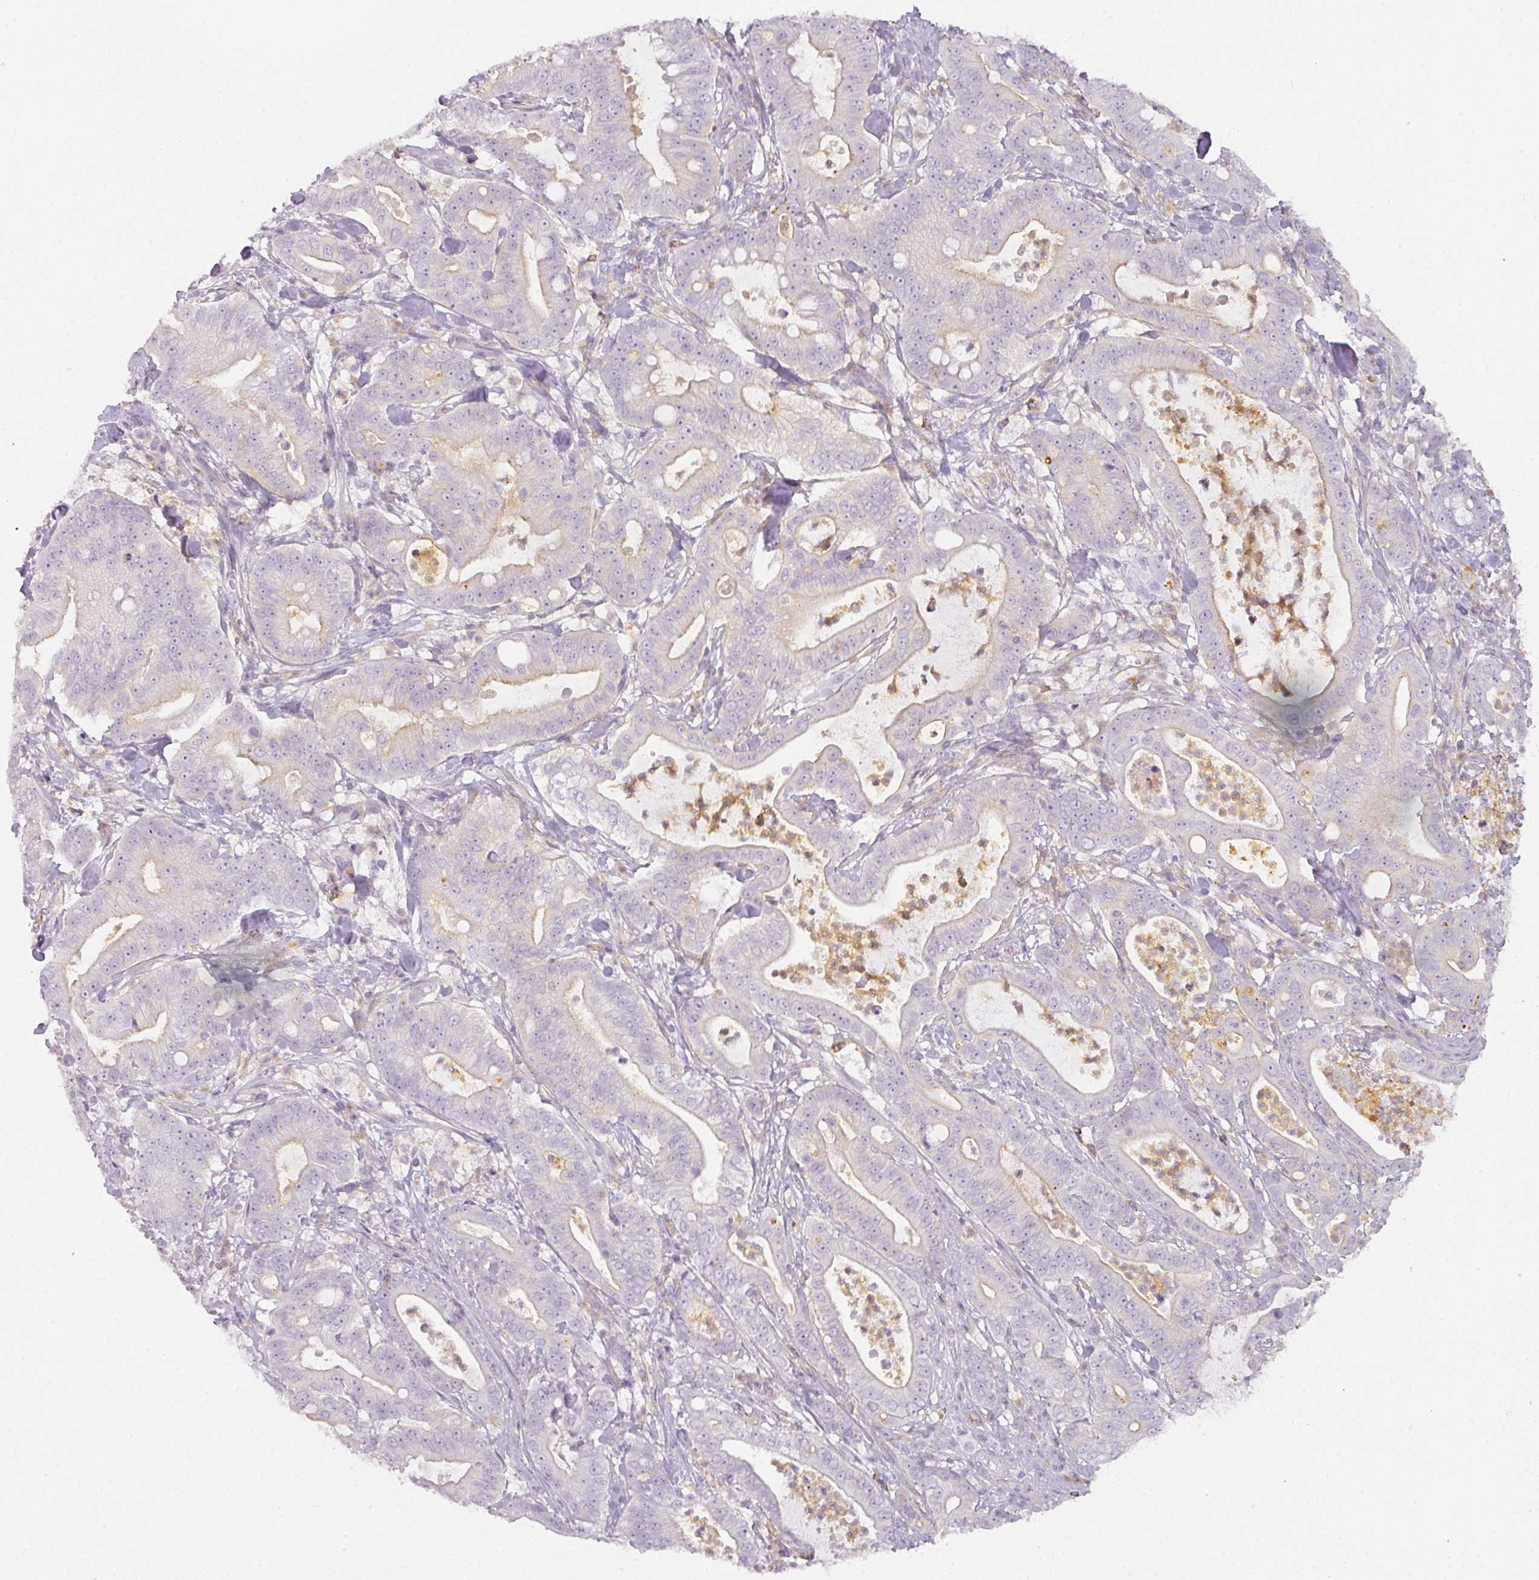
{"staining": {"intensity": "negative", "quantity": "none", "location": "none"}, "tissue": "pancreatic cancer", "cell_type": "Tumor cells", "image_type": "cancer", "snomed": [{"axis": "morphology", "description": "Adenocarcinoma, NOS"}, {"axis": "topography", "description": "Pancreas"}], "caption": "There is no significant staining in tumor cells of adenocarcinoma (pancreatic). (Brightfield microscopy of DAB (3,3'-diaminobenzidine) immunohistochemistry (IHC) at high magnification).", "gene": "TMEM42", "patient": {"sex": "male", "age": 71}}